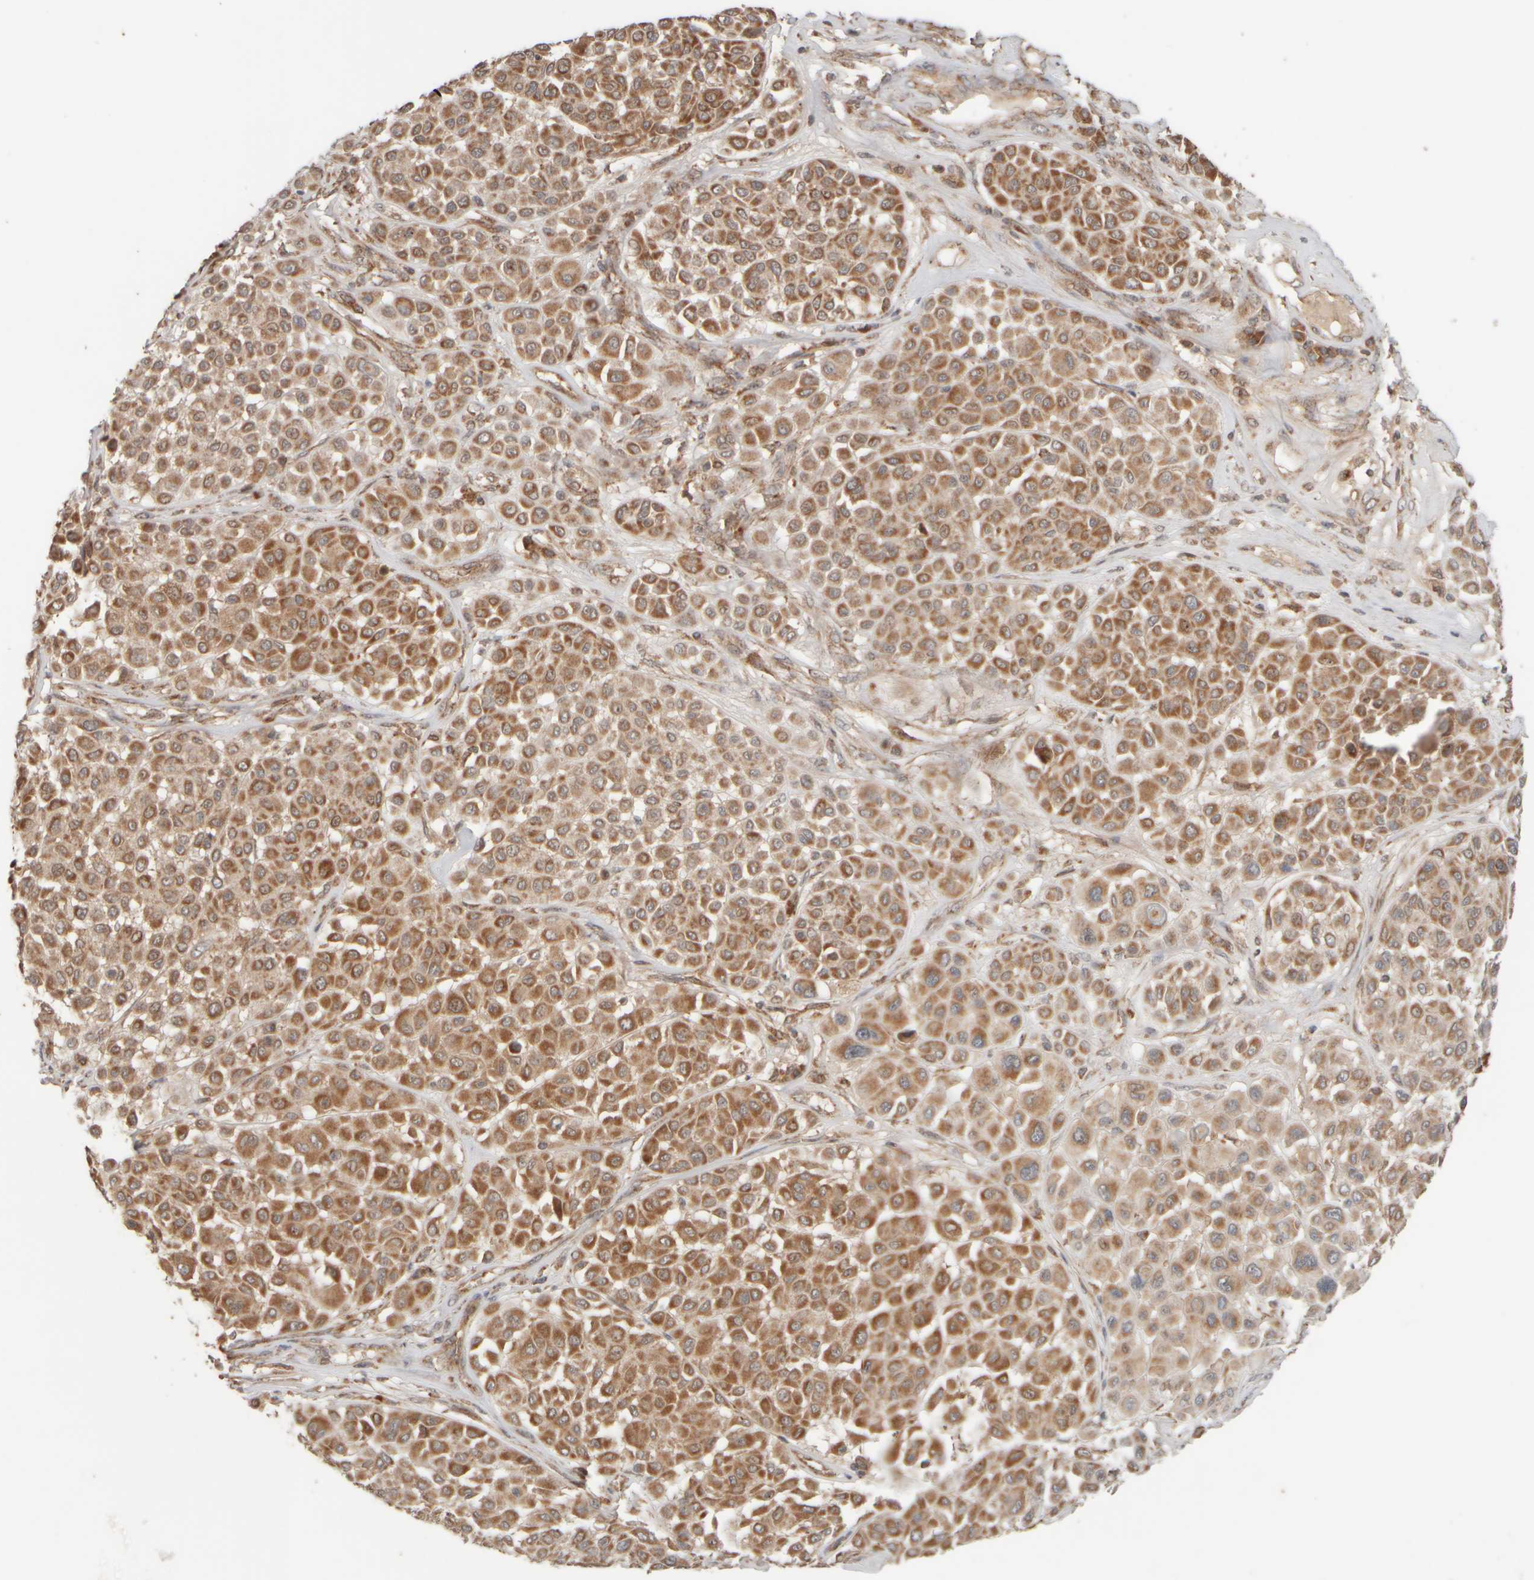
{"staining": {"intensity": "moderate", "quantity": ">75%", "location": "cytoplasmic/membranous"}, "tissue": "melanoma", "cell_type": "Tumor cells", "image_type": "cancer", "snomed": [{"axis": "morphology", "description": "Malignant melanoma, Metastatic site"}, {"axis": "topography", "description": "Soft tissue"}], "caption": "This micrograph demonstrates melanoma stained with immunohistochemistry to label a protein in brown. The cytoplasmic/membranous of tumor cells show moderate positivity for the protein. Nuclei are counter-stained blue.", "gene": "EIF2B3", "patient": {"sex": "male", "age": 41}}